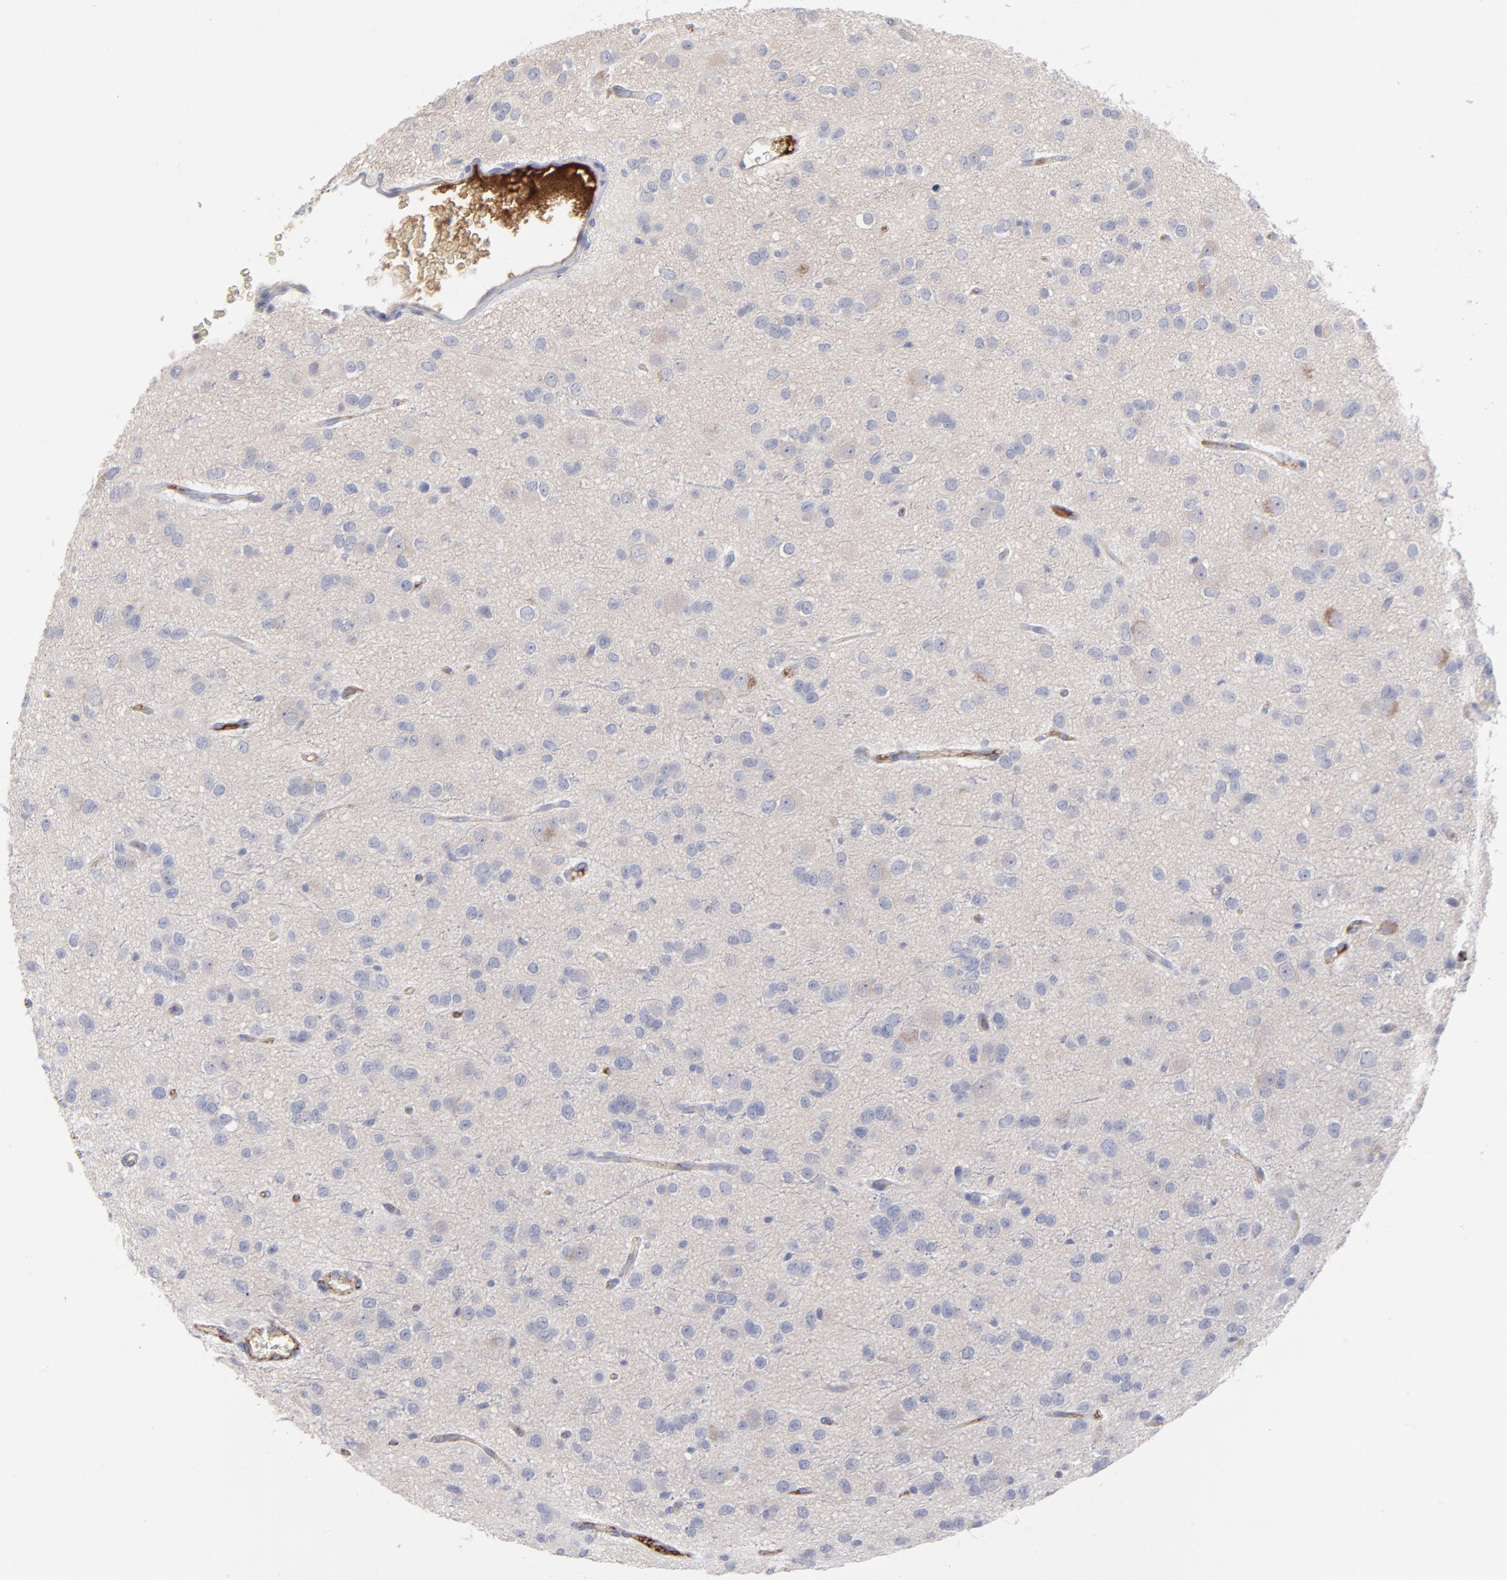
{"staining": {"intensity": "negative", "quantity": "none", "location": "none"}, "tissue": "glioma", "cell_type": "Tumor cells", "image_type": "cancer", "snomed": [{"axis": "morphology", "description": "Glioma, malignant, Low grade"}, {"axis": "topography", "description": "Brain"}], "caption": "A histopathology image of glioma stained for a protein demonstrates no brown staining in tumor cells.", "gene": "CCR3", "patient": {"sex": "male", "age": 42}}